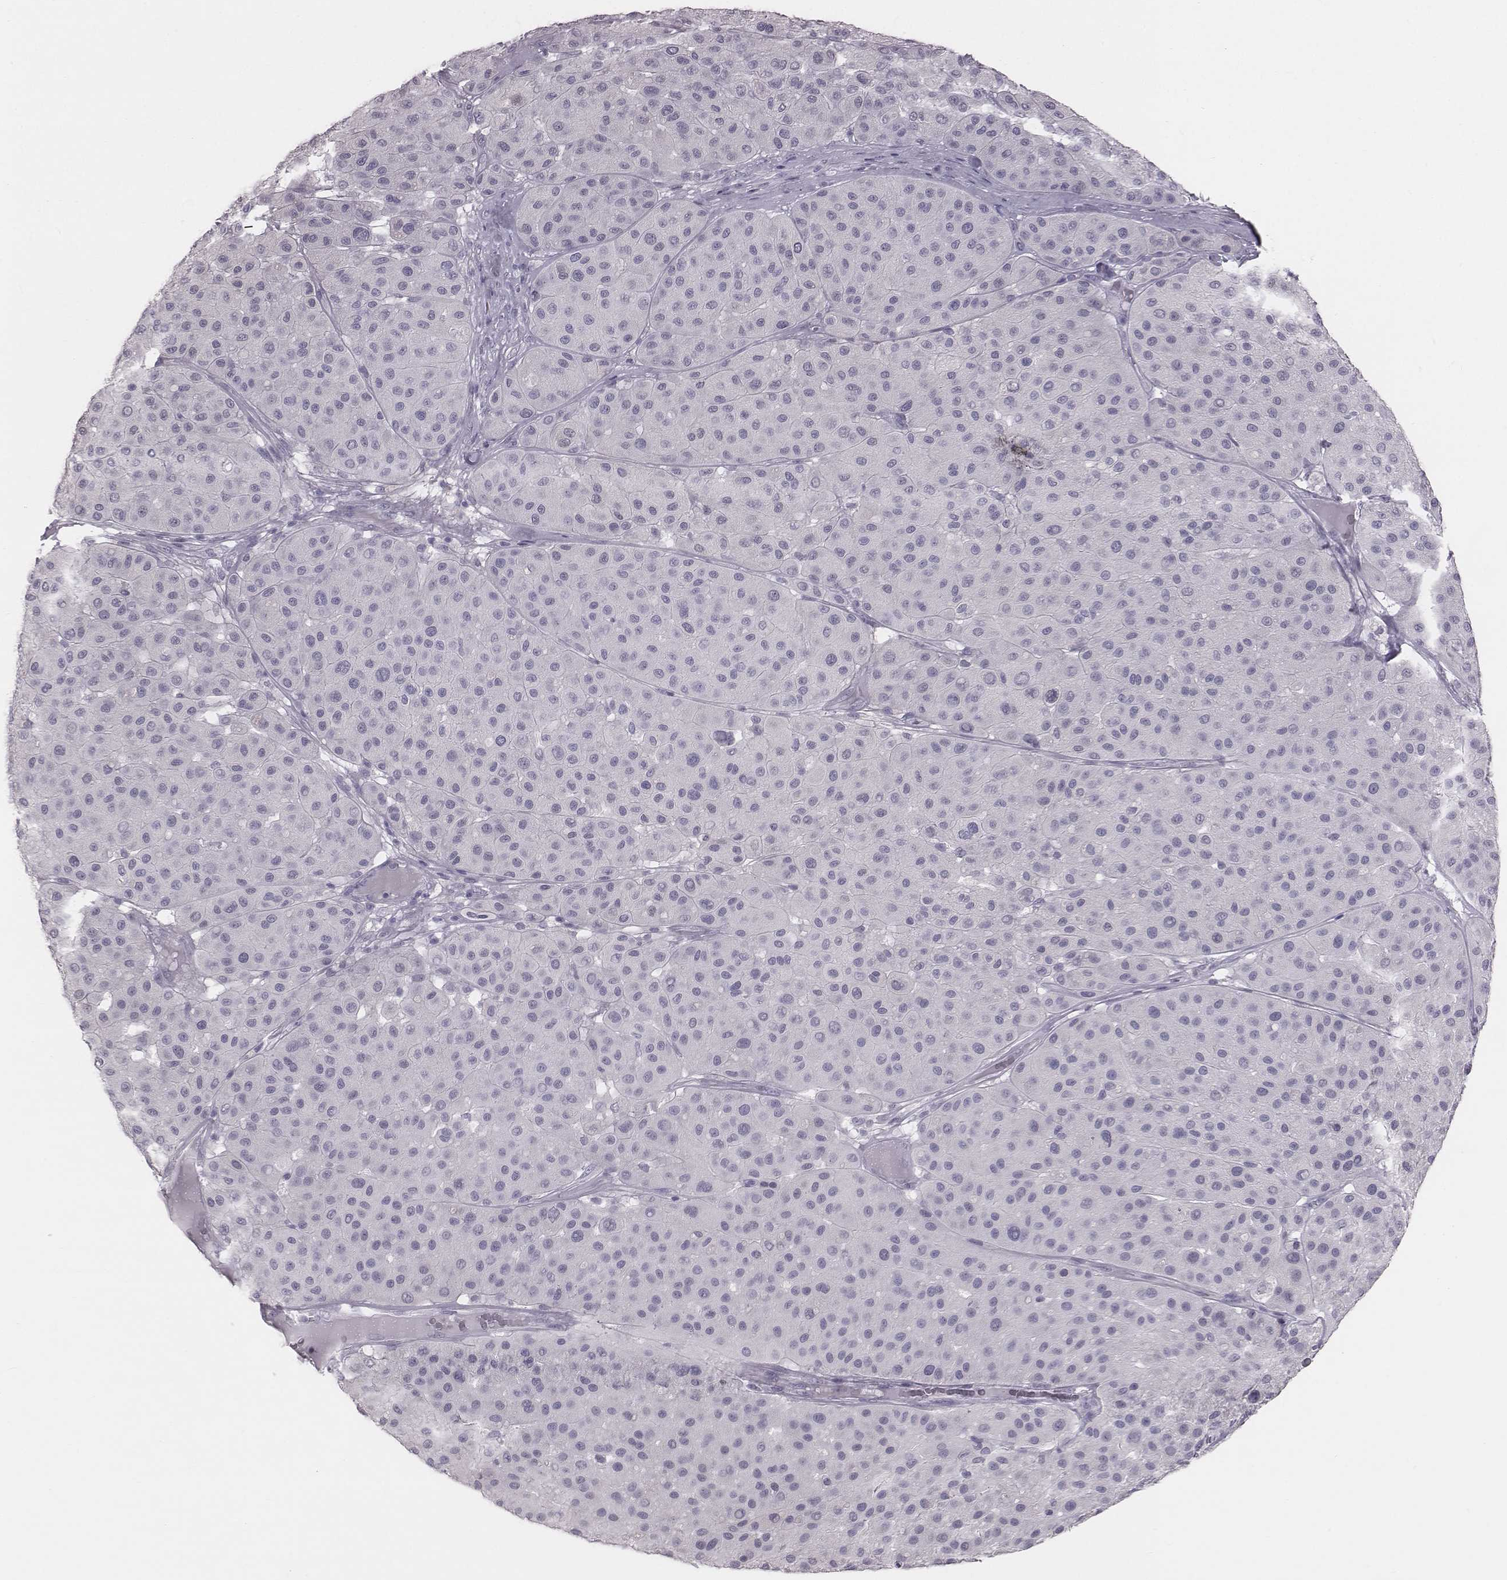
{"staining": {"intensity": "negative", "quantity": "none", "location": "none"}, "tissue": "melanoma", "cell_type": "Tumor cells", "image_type": "cancer", "snomed": [{"axis": "morphology", "description": "Malignant melanoma, Metastatic site"}, {"axis": "topography", "description": "Smooth muscle"}], "caption": "Image shows no protein positivity in tumor cells of melanoma tissue.", "gene": "C6orf58", "patient": {"sex": "male", "age": 41}}